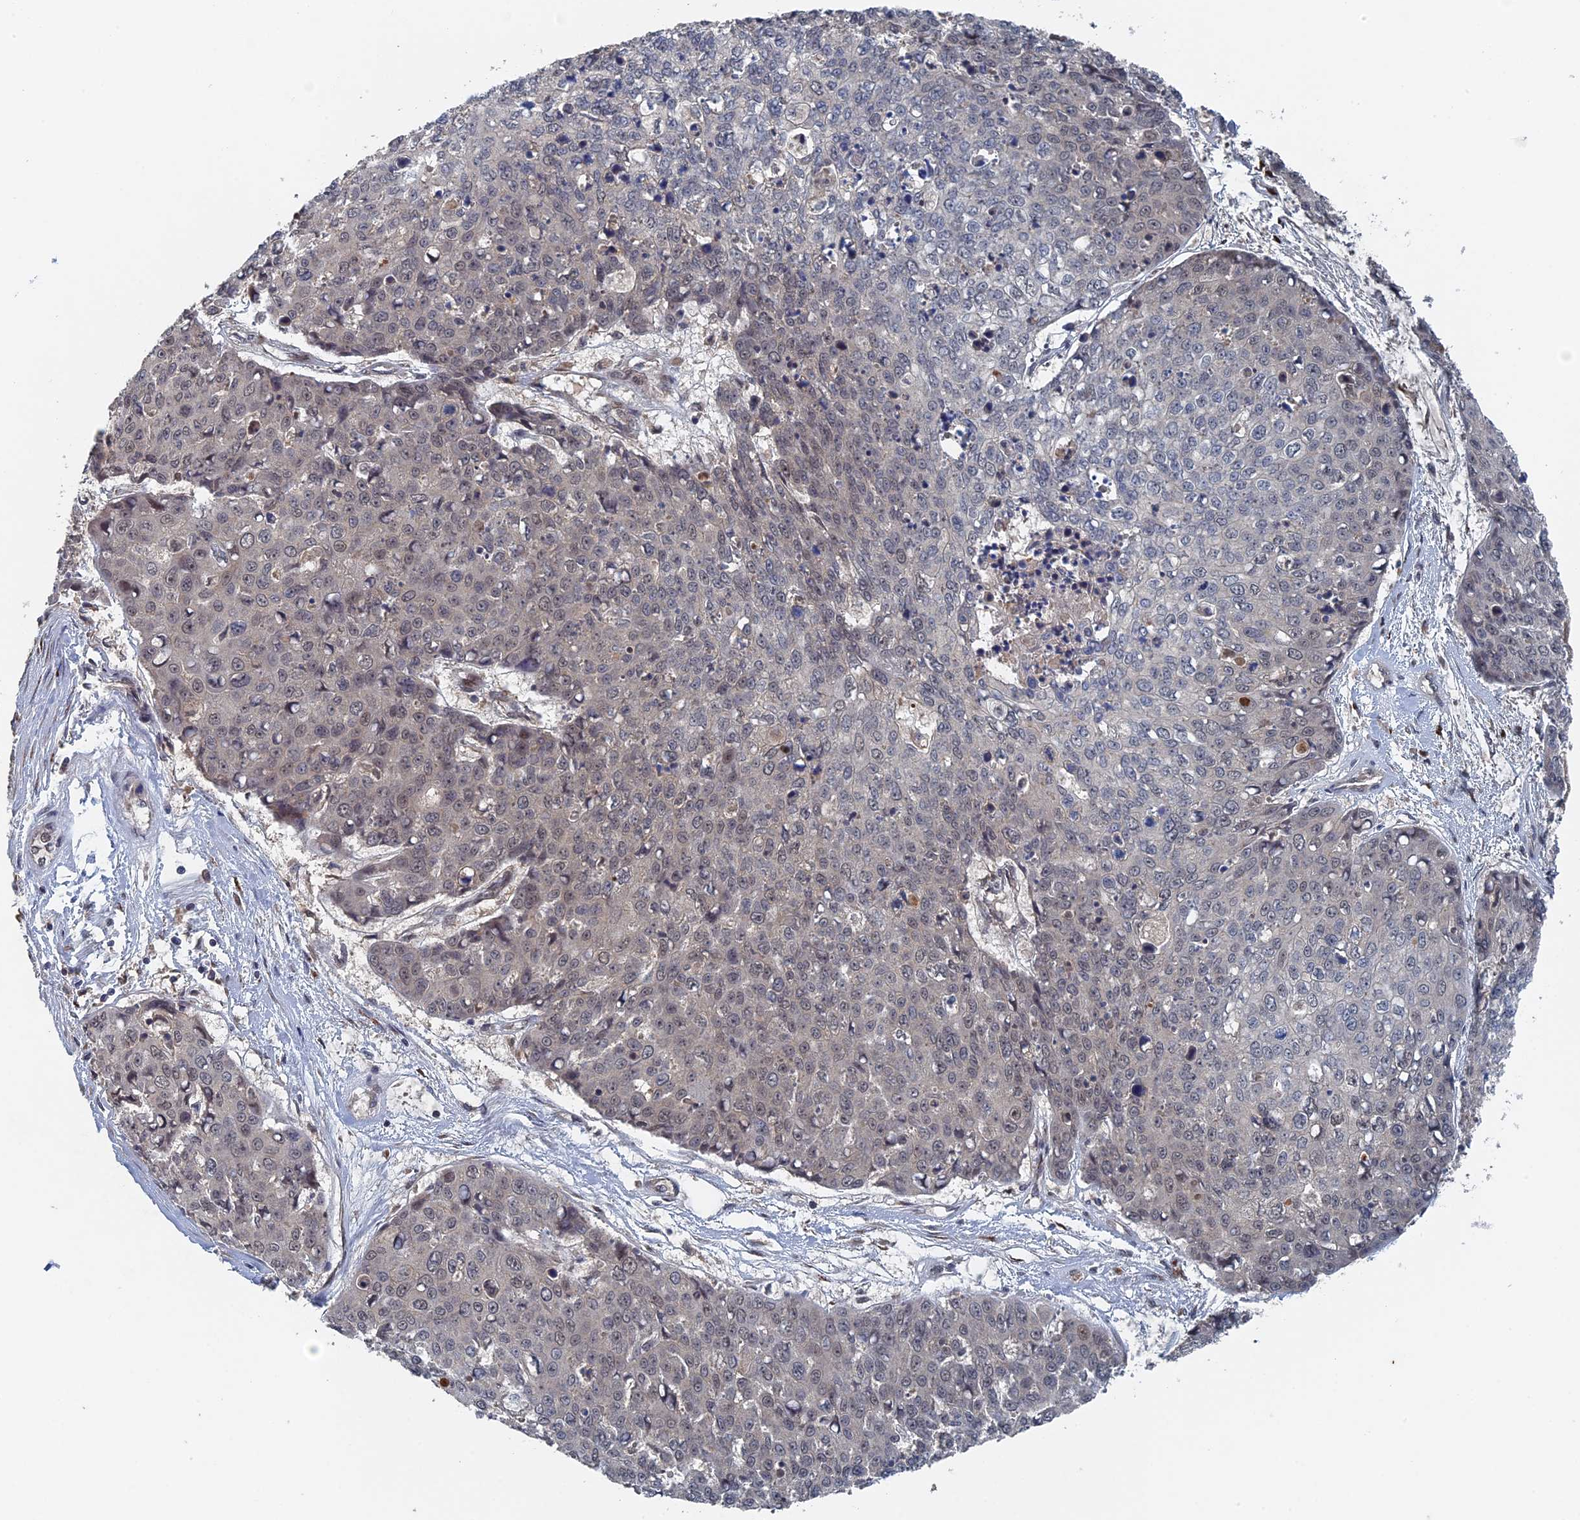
{"staining": {"intensity": "negative", "quantity": "none", "location": "none"}, "tissue": "skin cancer", "cell_type": "Tumor cells", "image_type": "cancer", "snomed": [{"axis": "morphology", "description": "Squamous cell carcinoma, NOS"}, {"axis": "topography", "description": "Skin"}], "caption": "IHC image of human skin squamous cell carcinoma stained for a protein (brown), which reveals no expression in tumor cells.", "gene": "ELOVL6", "patient": {"sex": "female", "age": 44}}